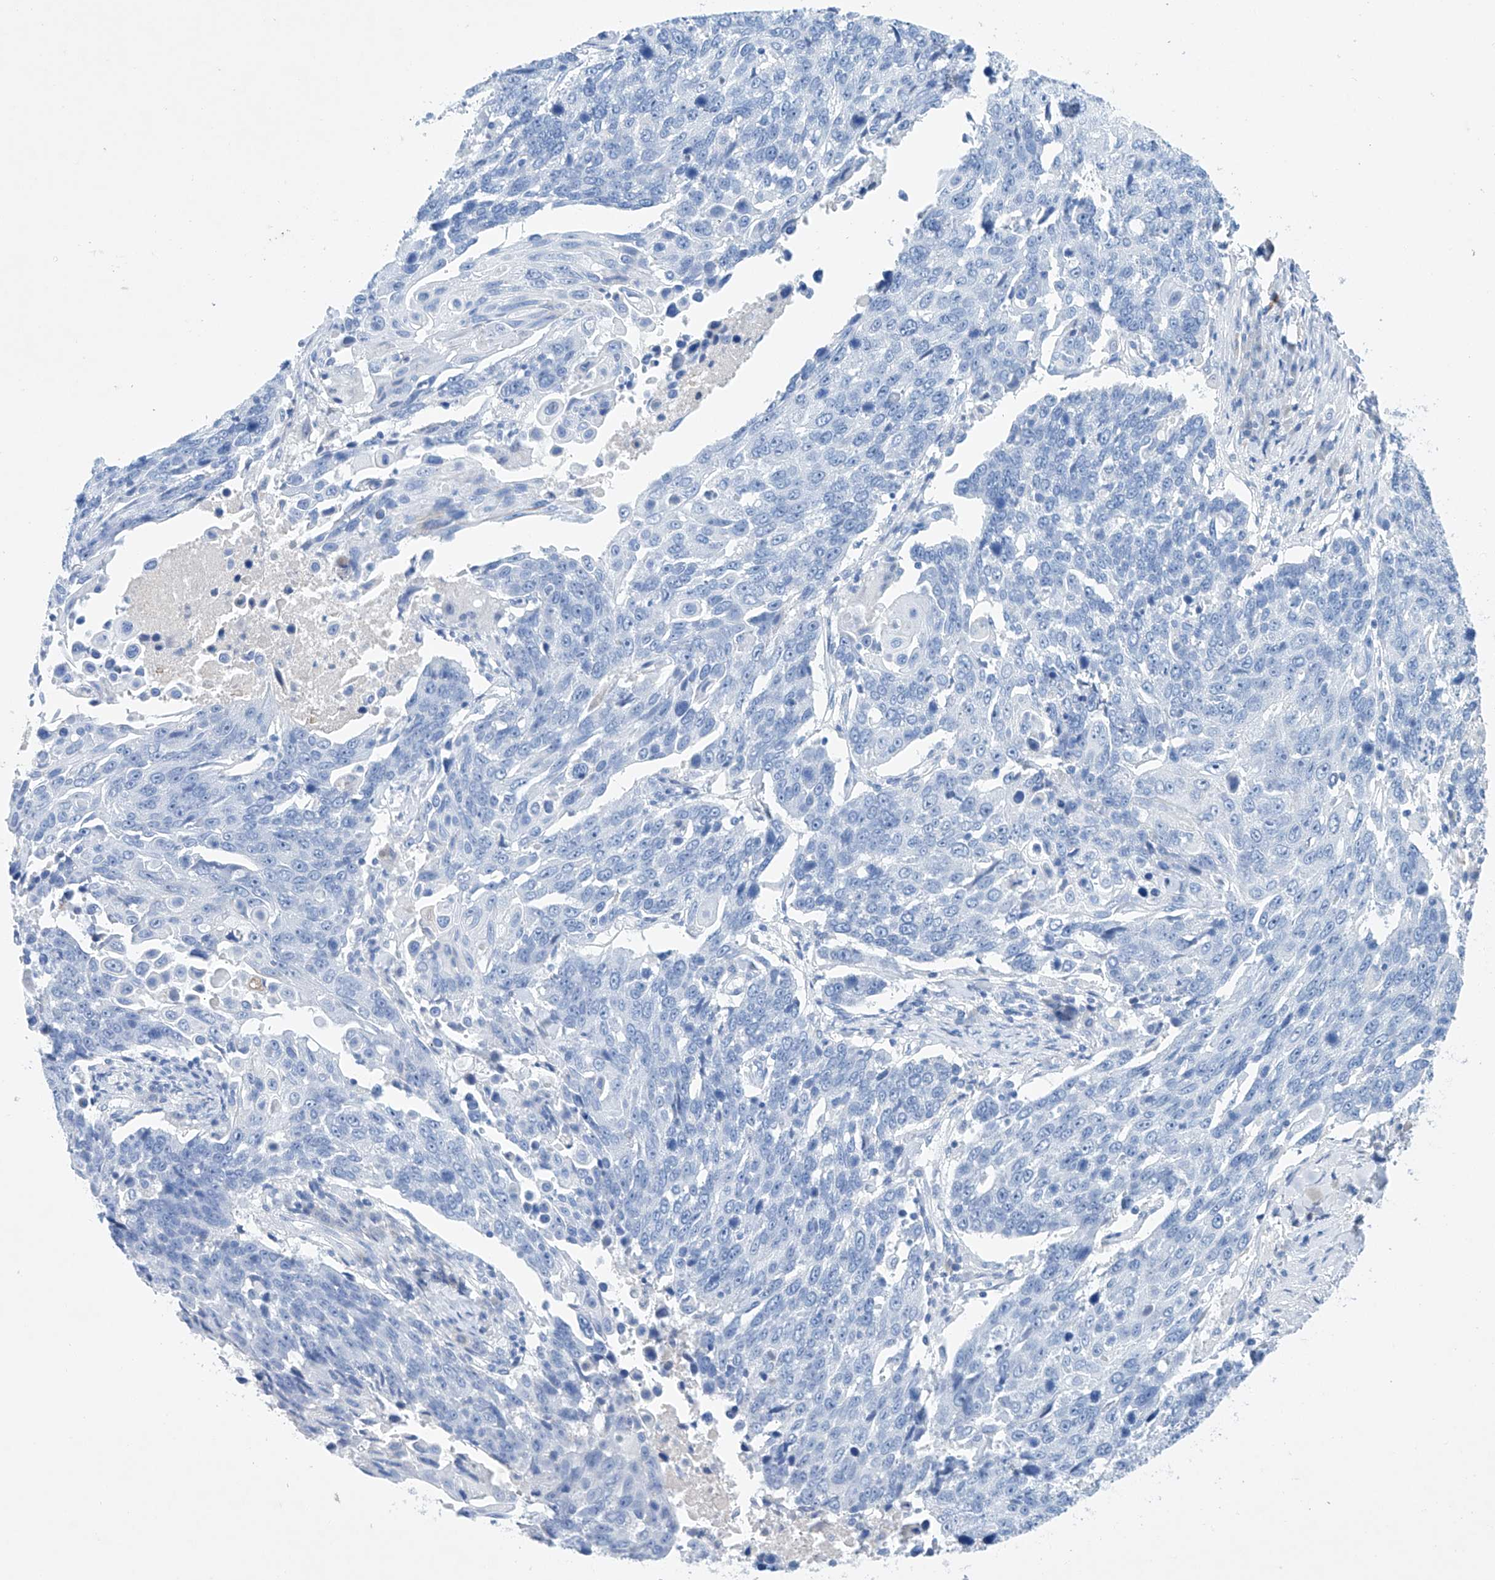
{"staining": {"intensity": "negative", "quantity": "none", "location": "none"}, "tissue": "lung cancer", "cell_type": "Tumor cells", "image_type": "cancer", "snomed": [{"axis": "morphology", "description": "Squamous cell carcinoma, NOS"}, {"axis": "topography", "description": "Lung"}], "caption": "This is an immunohistochemistry micrograph of lung cancer. There is no positivity in tumor cells.", "gene": "LURAP1", "patient": {"sex": "male", "age": 66}}